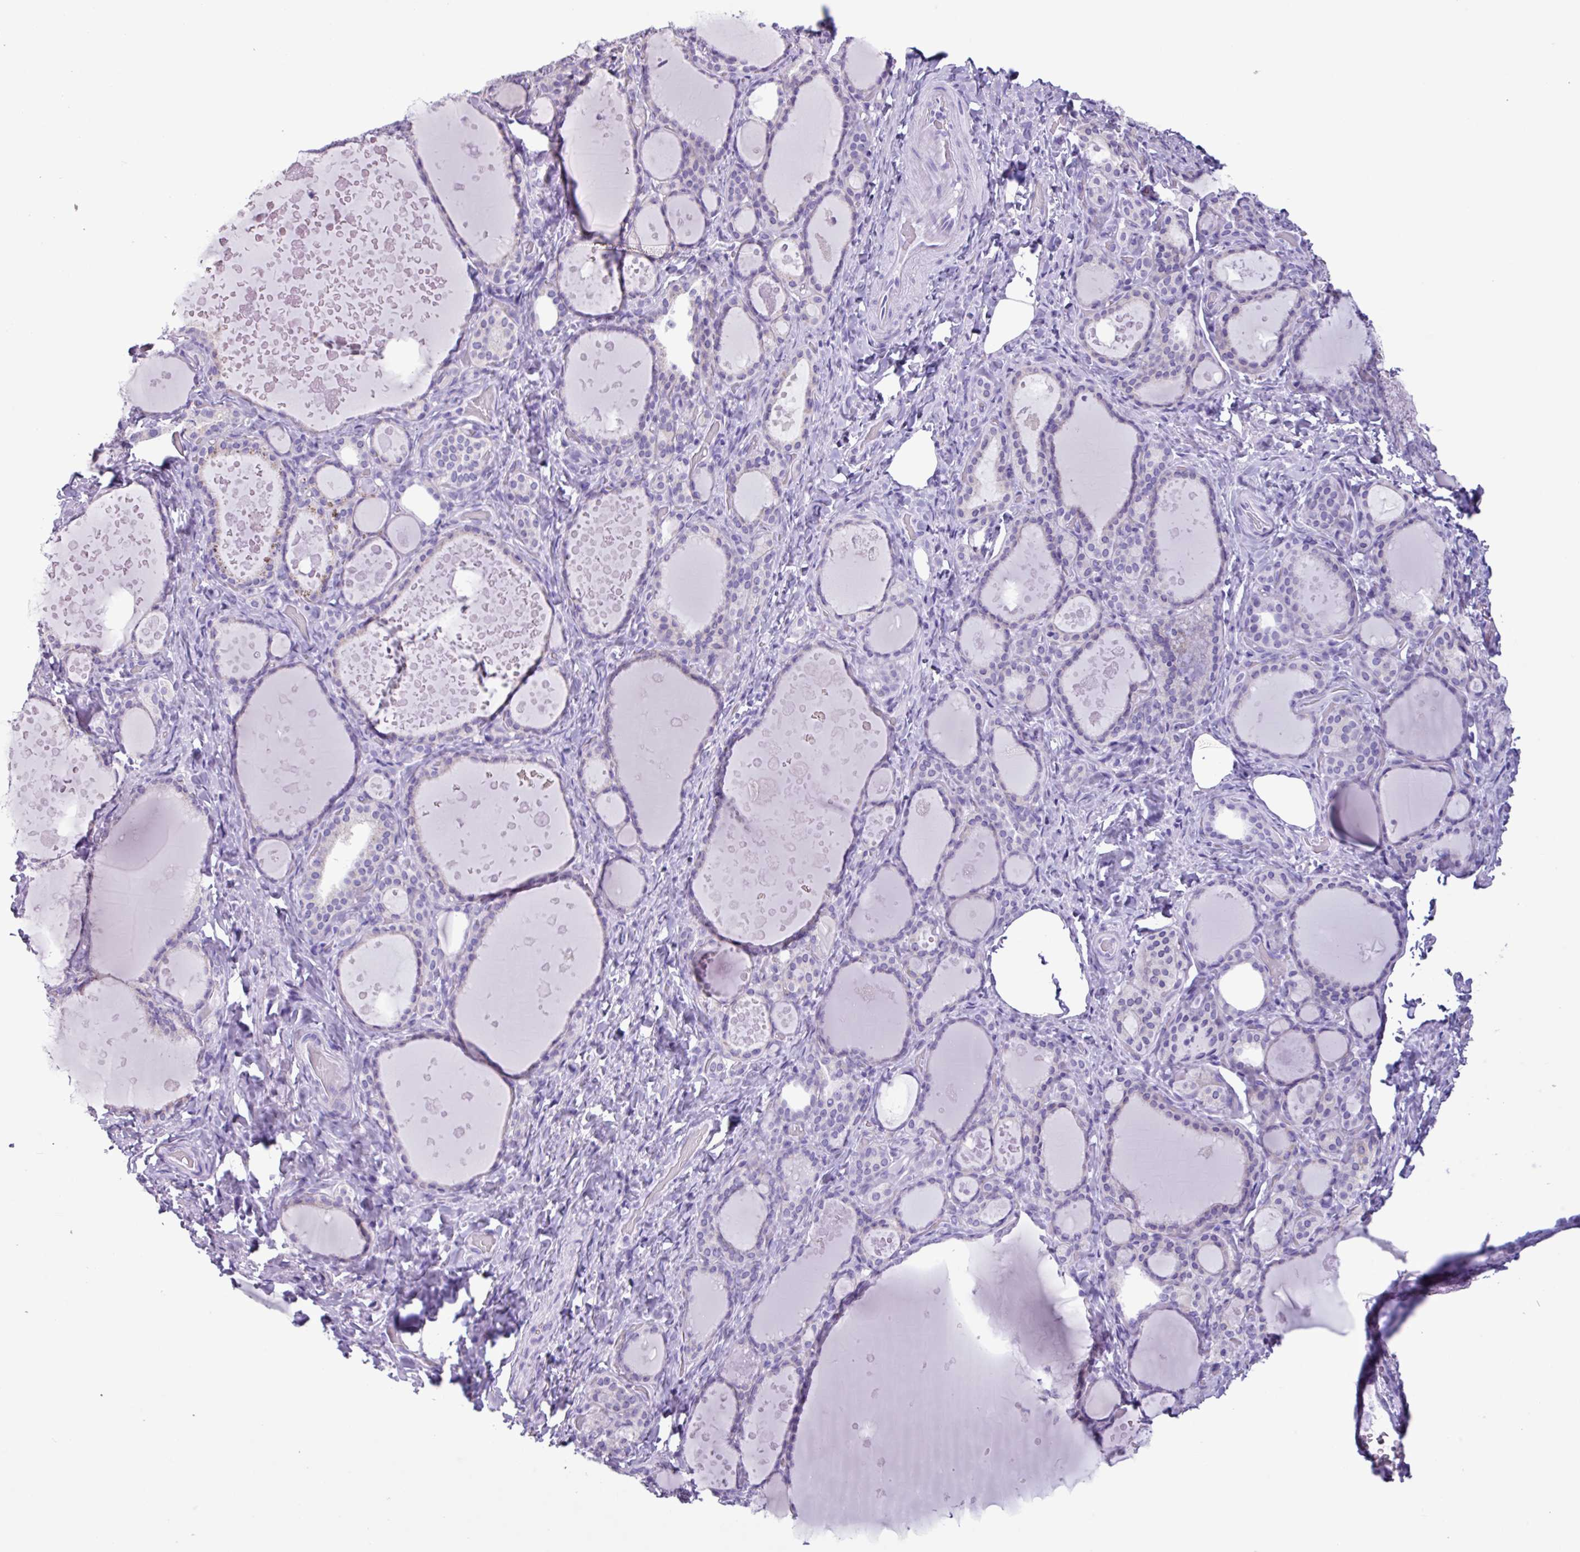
{"staining": {"intensity": "negative", "quantity": "none", "location": "none"}, "tissue": "thyroid gland", "cell_type": "Glandular cells", "image_type": "normal", "snomed": [{"axis": "morphology", "description": "Normal tissue, NOS"}, {"axis": "topography", "description": "Thyroid gland"}], "caption": "Photomicrograph shows no protein staining in glandular cells of normal thyroid gland. (Brightfield microscopy of DAB IHC at high magnification).", "gene": "AGO3", "patient": {"sex": "female", "age": 46}}